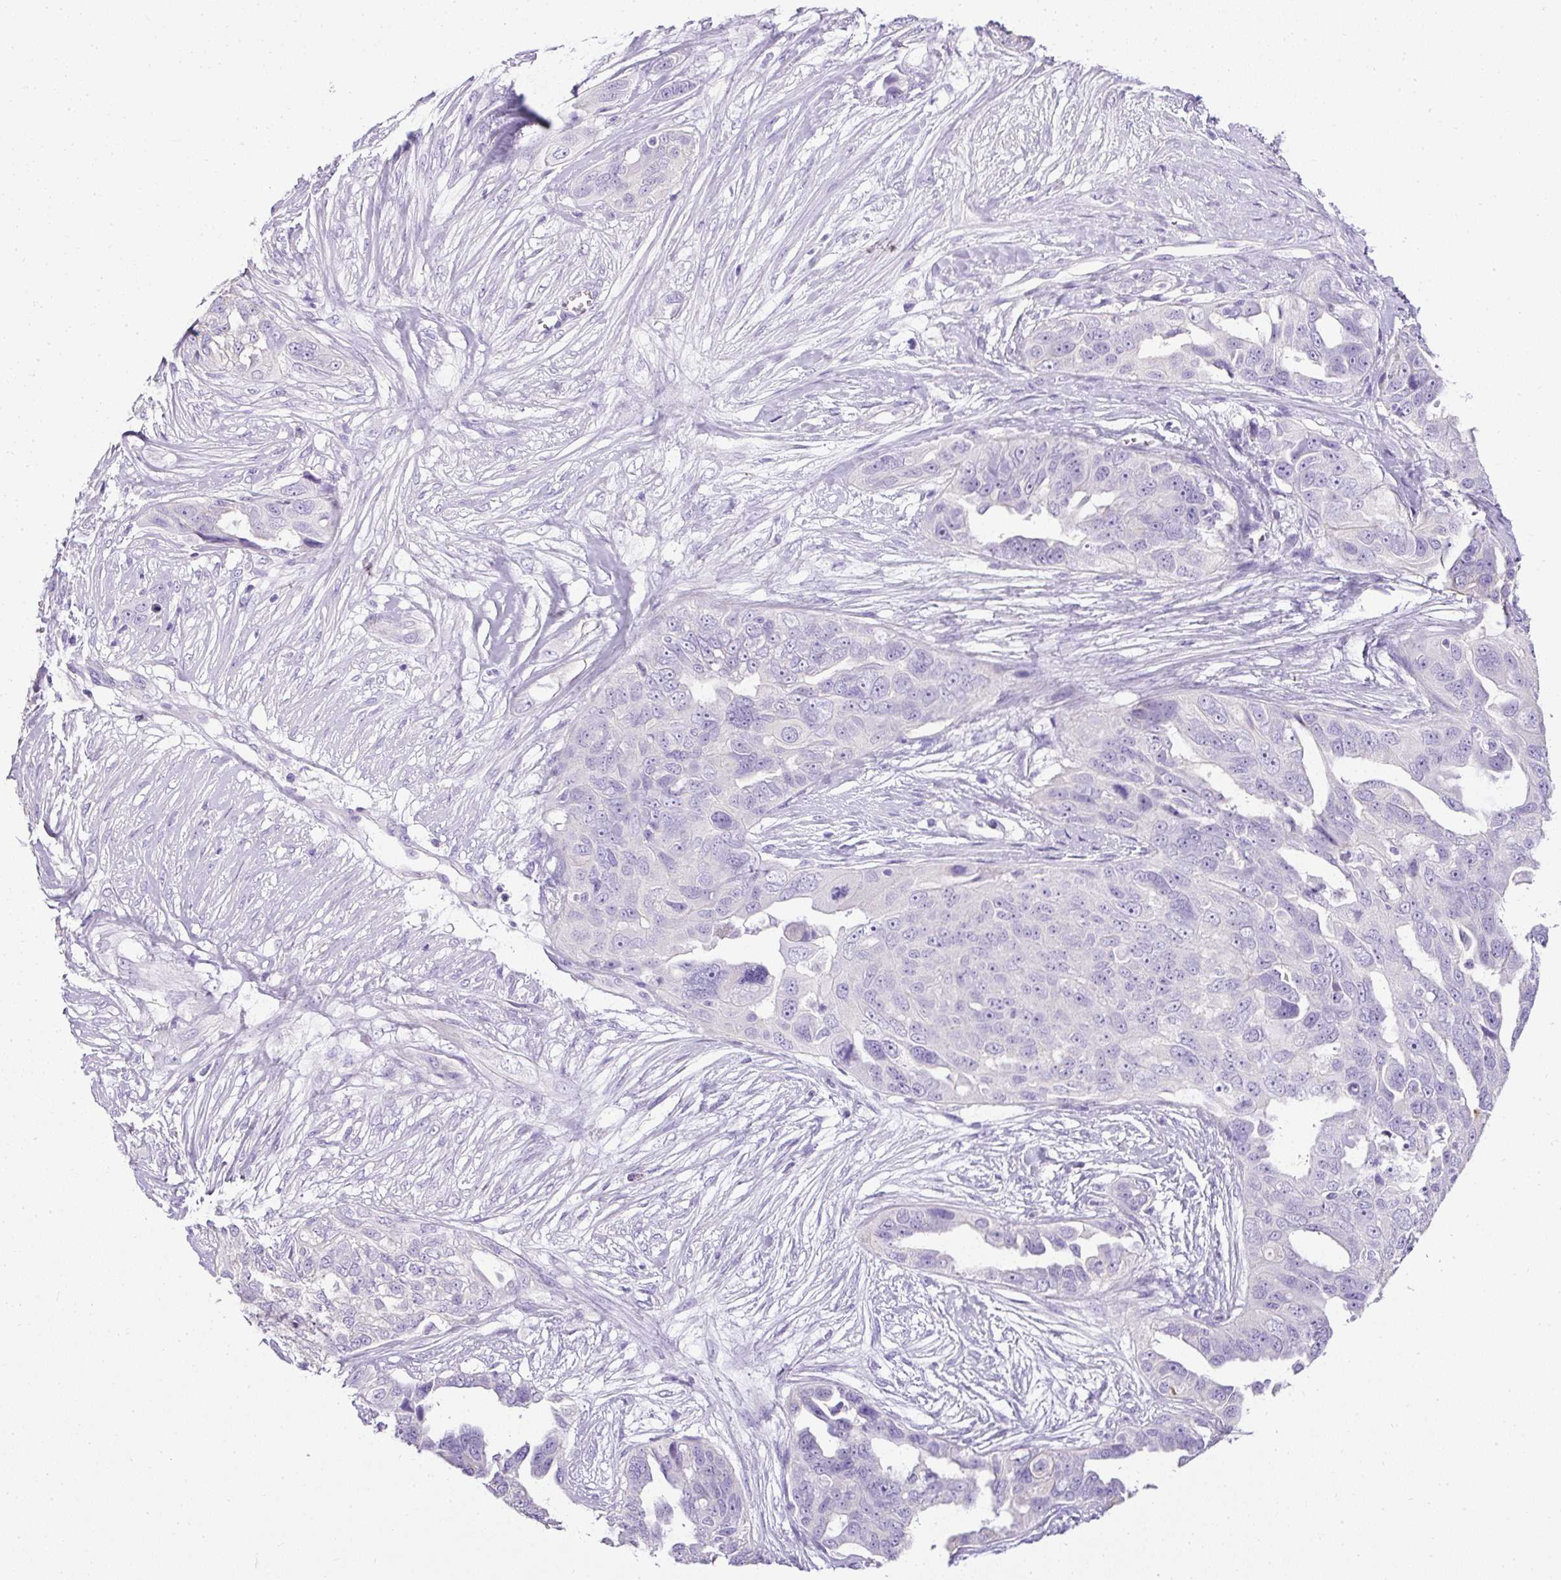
{"staining": {"intensity": "negative", "quantity": "none", "location": "none"}, "tissue": "ovarian cancer", "cell_type": "Tumor cells", "image_type": "cancer", "snomed": [{"axis": "morphology", "description": "Carcinoma, endometroid"}, {"axis": "topography", "description": "Ovary"}], "caption": "Ovarian cancer stained for a protein using immunohistochemistry exhibits no staining tumor cells.", "gene": "C2CD4C", "patient": {"sex": "female", "age": 70}}